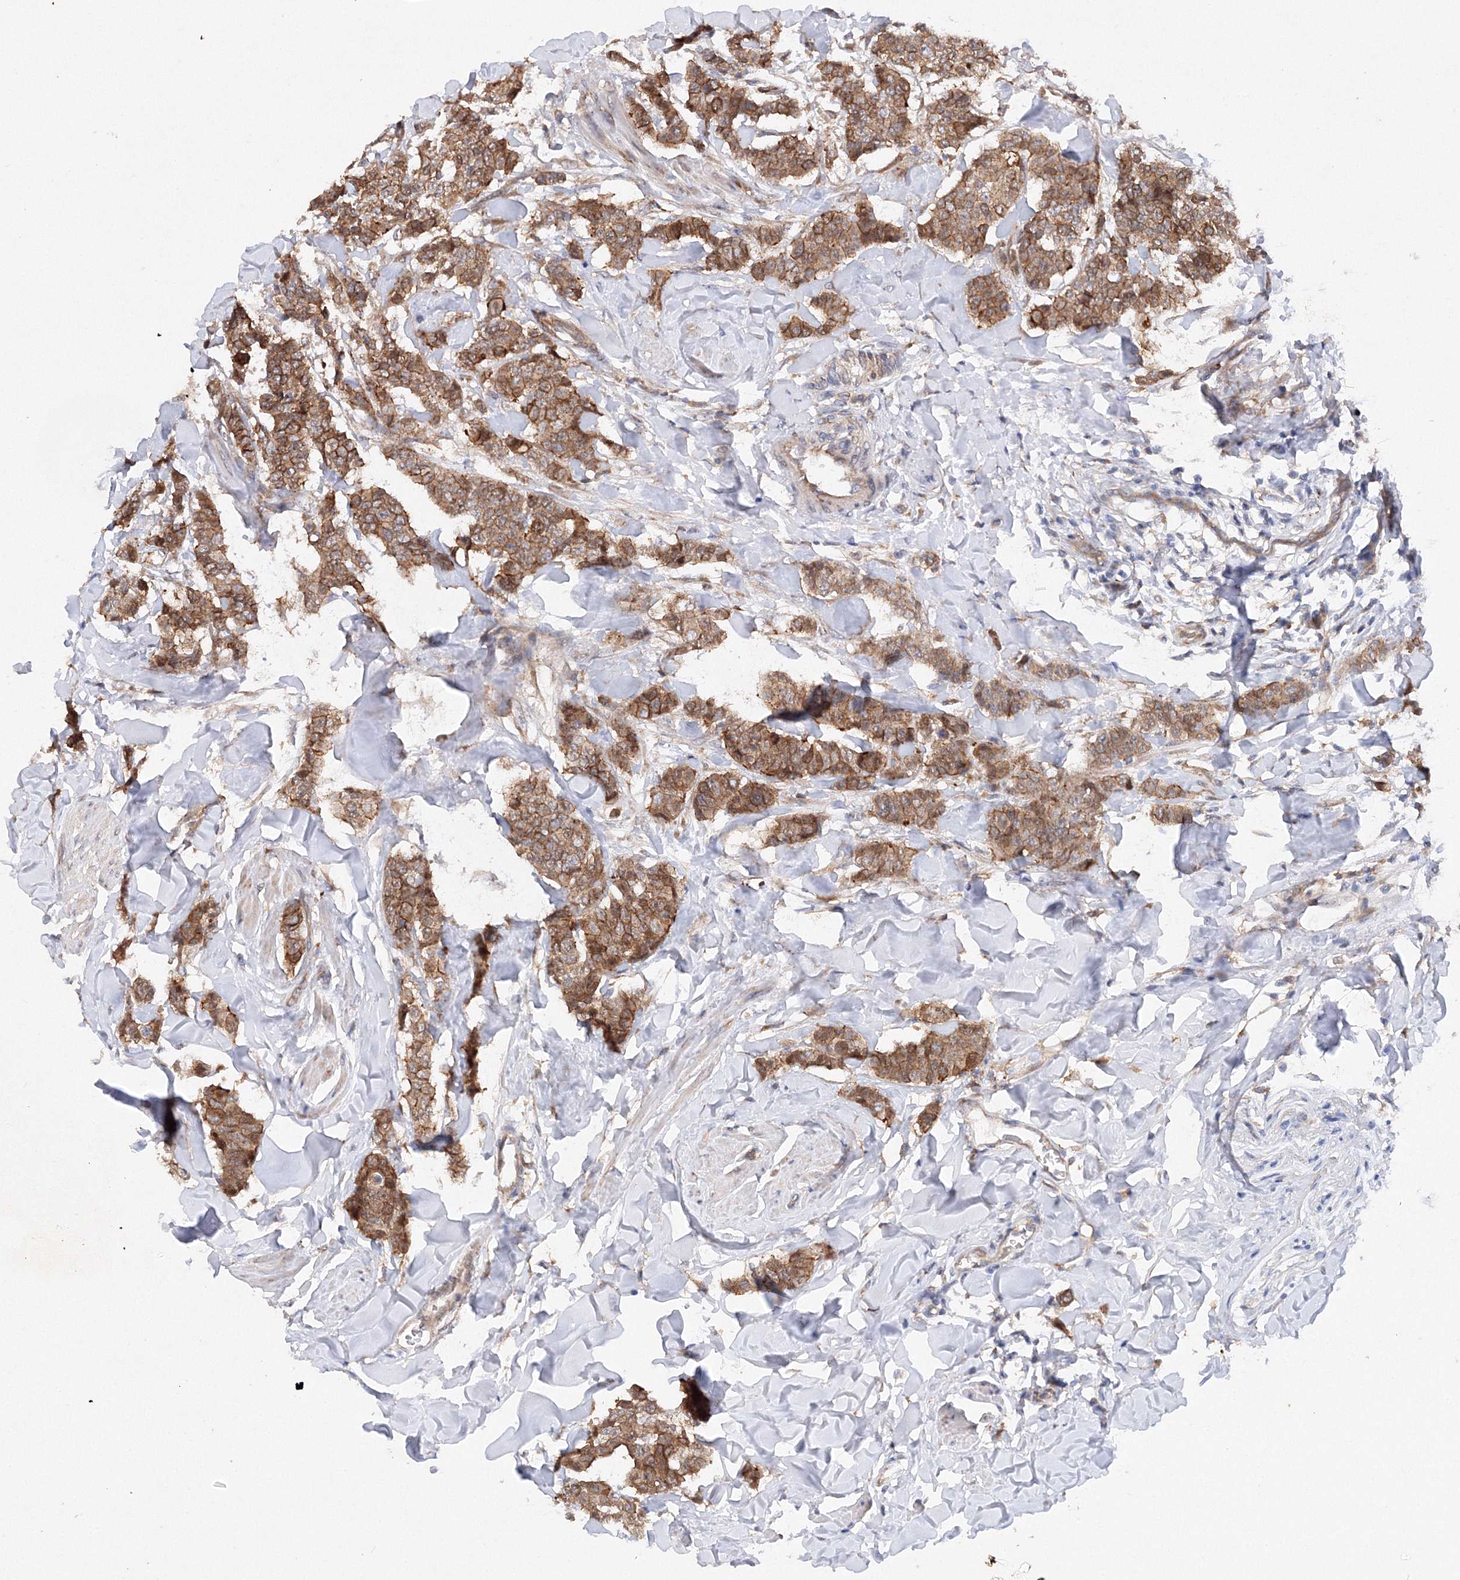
{"staining": {"intensity": "moderate", "quantity": ">75%", "location": "cytoplasmic/membranous"}, "tissue": "breast cancer", "cell_type": "Tumor cells", "image_type": "cancer", "snomed": [{"axis": "morphology", "description": "Duct carcinoma"}, {"axis": "topography", "description": "Breast"}], "caption": "Protein analysis of breast cancer (intraductal carcinoma) tissue exhibits moderate cytoplasmic/membranous expression in about >75% of tumor cells.", "gene": "SLC36A1", "patient": {"sex": "female", "age": 40}}